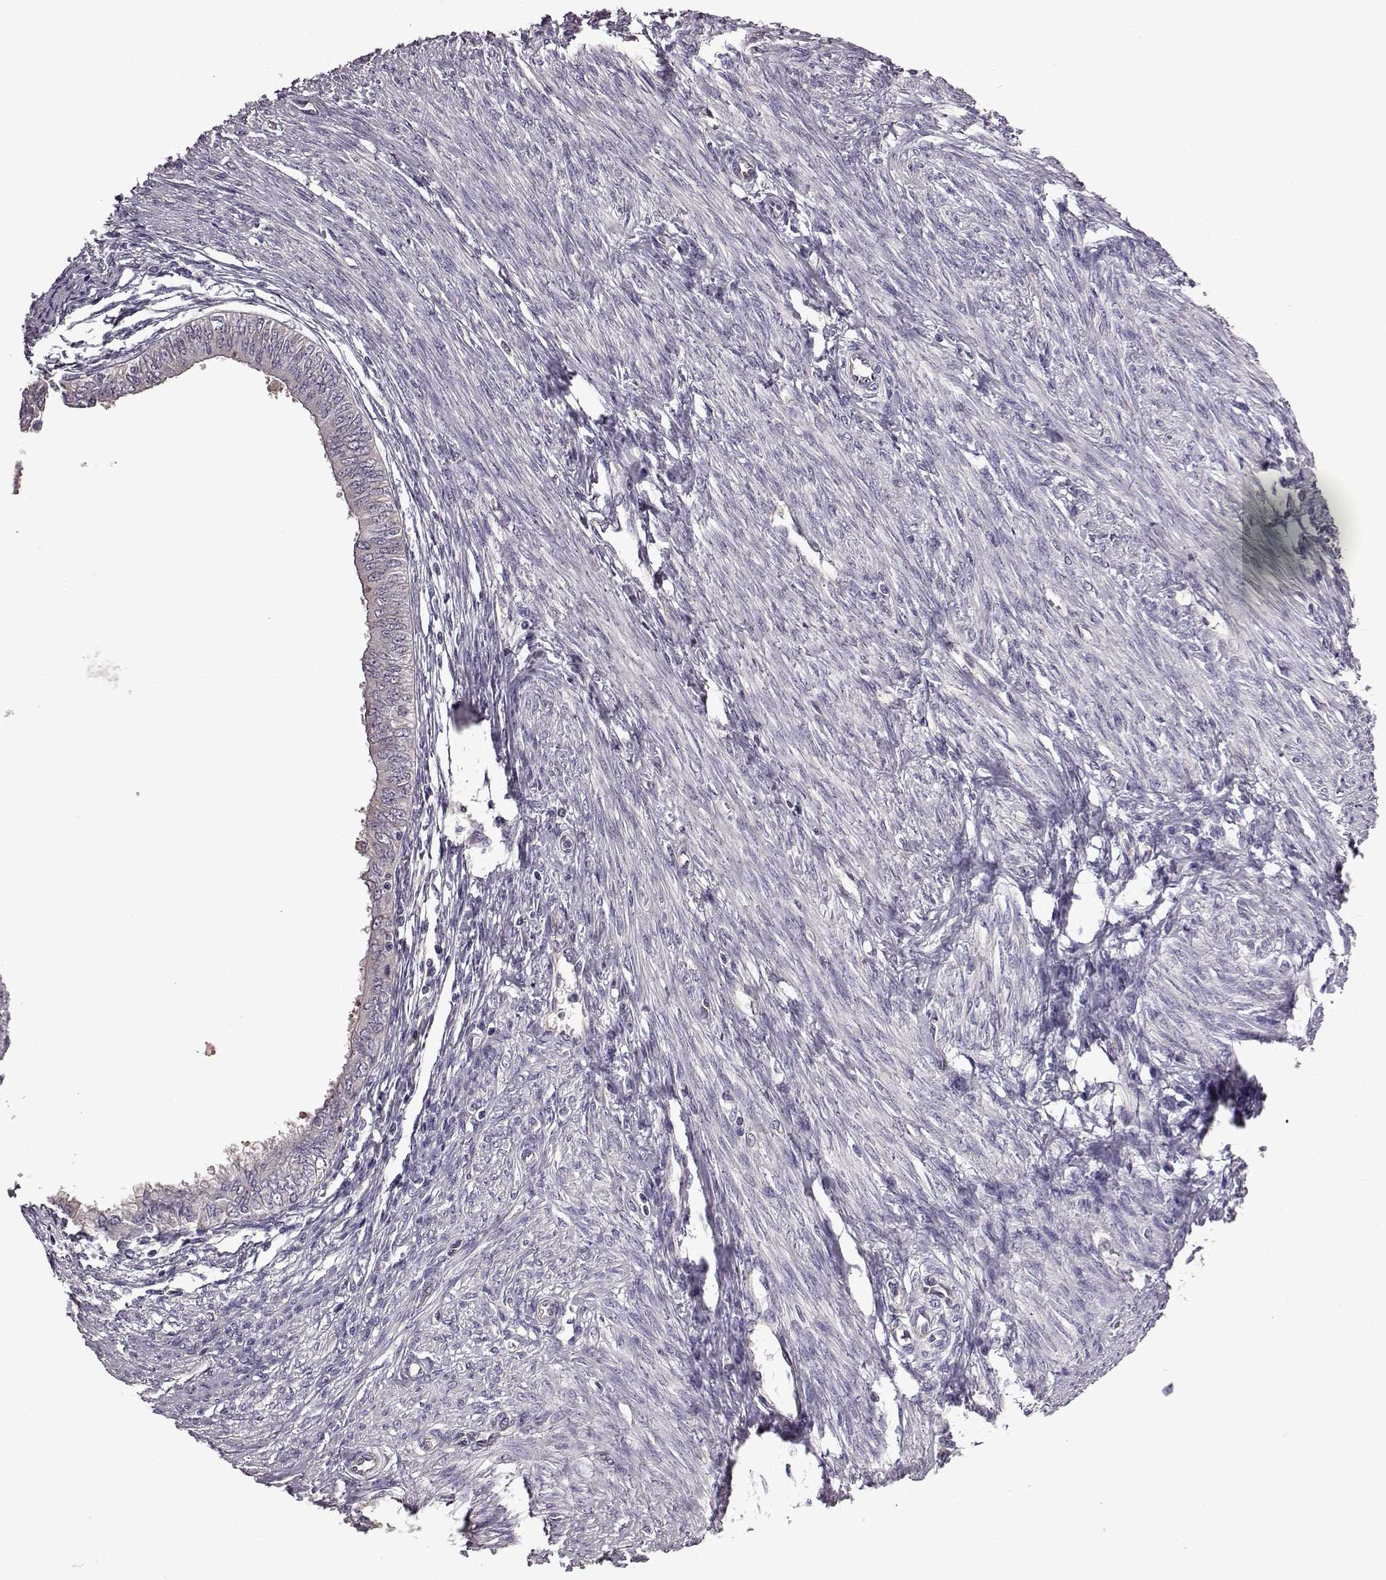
{"staining": {"intensity": "negative", "quantity": "none", "location": "none"}, "tissue": "endometrial cancer", "cell_type": "Tumor cells", "image_type": "cancer", "snomed": [{"axis": "morphology", "description": "Adenocarcinoma, NOS"}, {"axis": "topography", "description": "Endometrium"}], "caption": "Immunohistochemistry photomicrograph of neoplastic tissue: endometrial adenocarcinoma stained with DAB reveals no significant protein positivity in tumor cells.", "gene": "EDDM3B", "patient": {"sex": "female", "age": 68}}